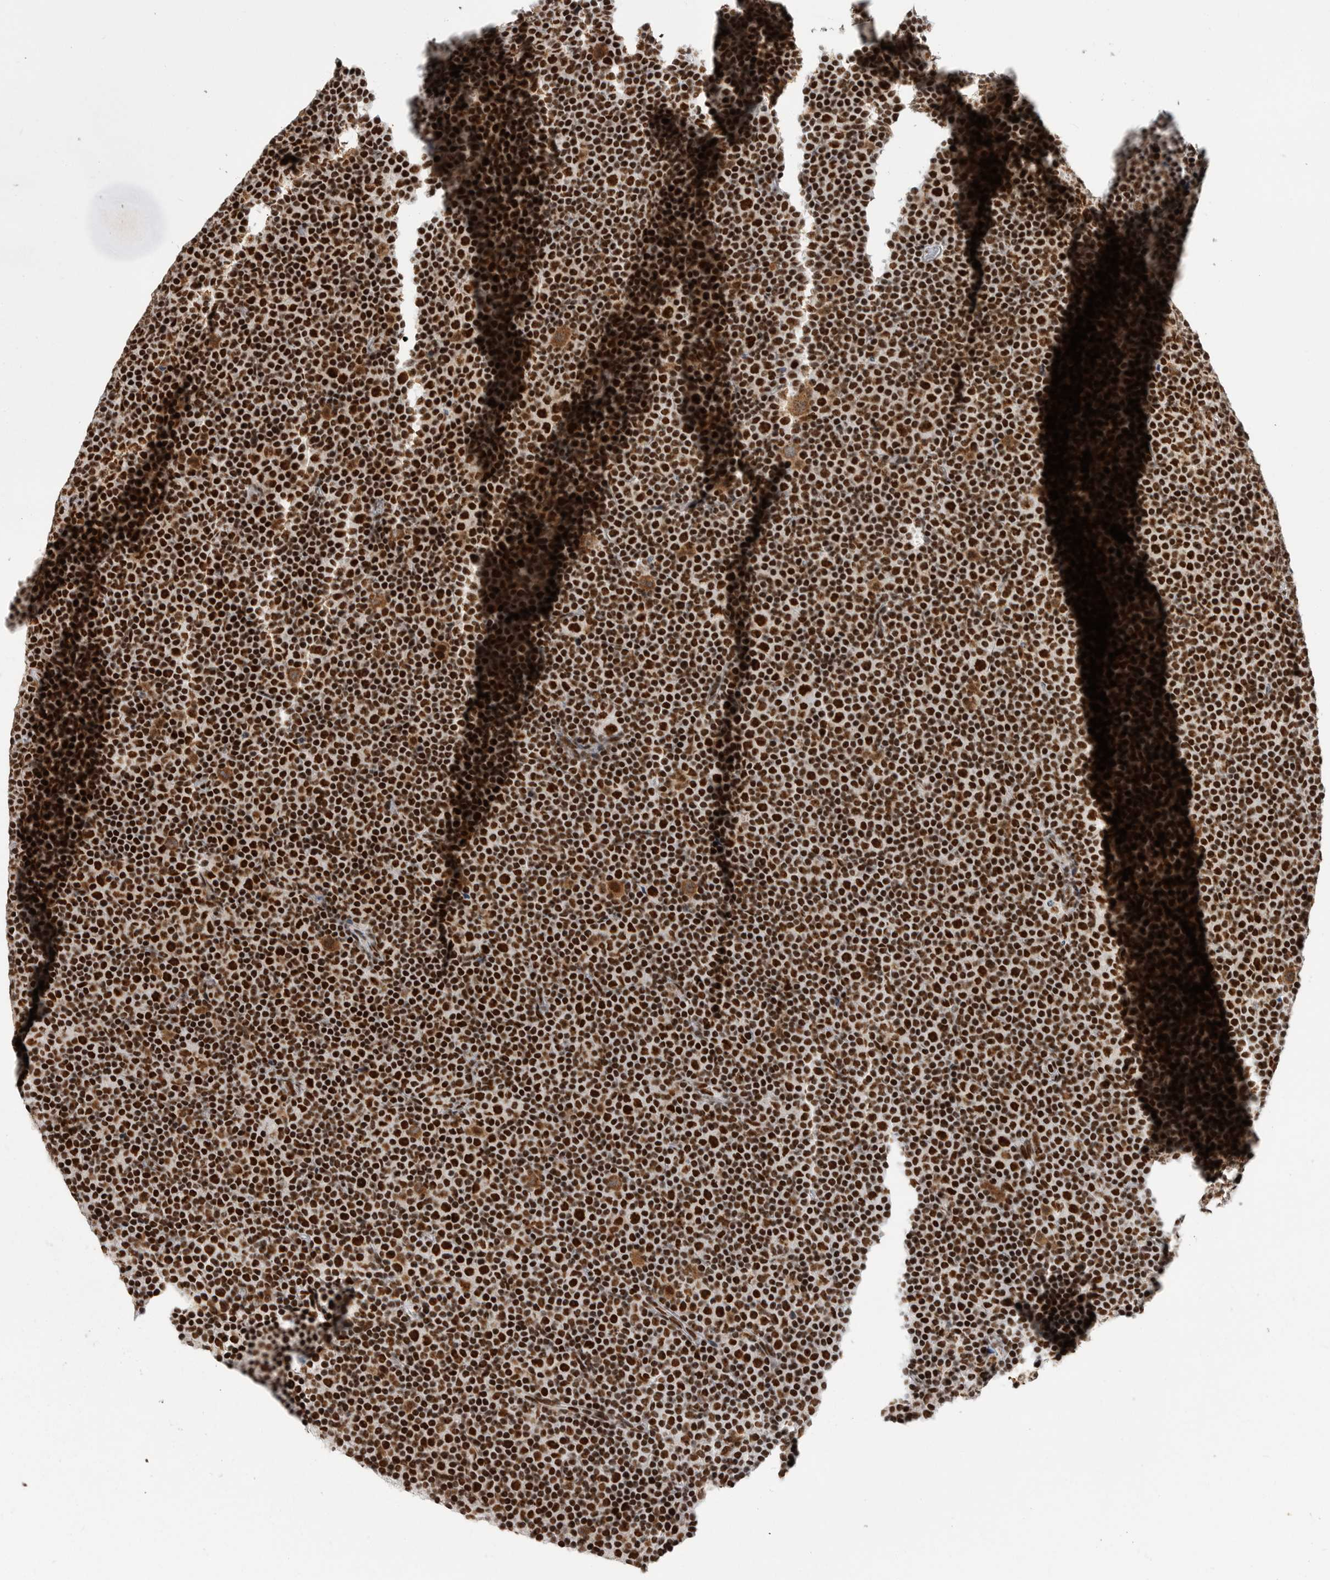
{"staining": {"intensity": "strong", "quantity": ">75%", "location": "nuclear"}, "tissue": "lymphoma", "cell_type": "Tumor cells", "image_type": "cancer", "snomed": [{"axis": "morphology", "description": "Malignant lymphoma, non-Hodgkin's type, Low grade"}, {"axis": "topography", "description": "Lymph node"}], "caption": "A histopathology image showing strong nuclear positivity in approximately >75% of tumor cells in lymphoma, as visualized by brown immunohistochemical staining.", "gene": "PPP1R8", "patient": {"sex": "female", "age": 67}}